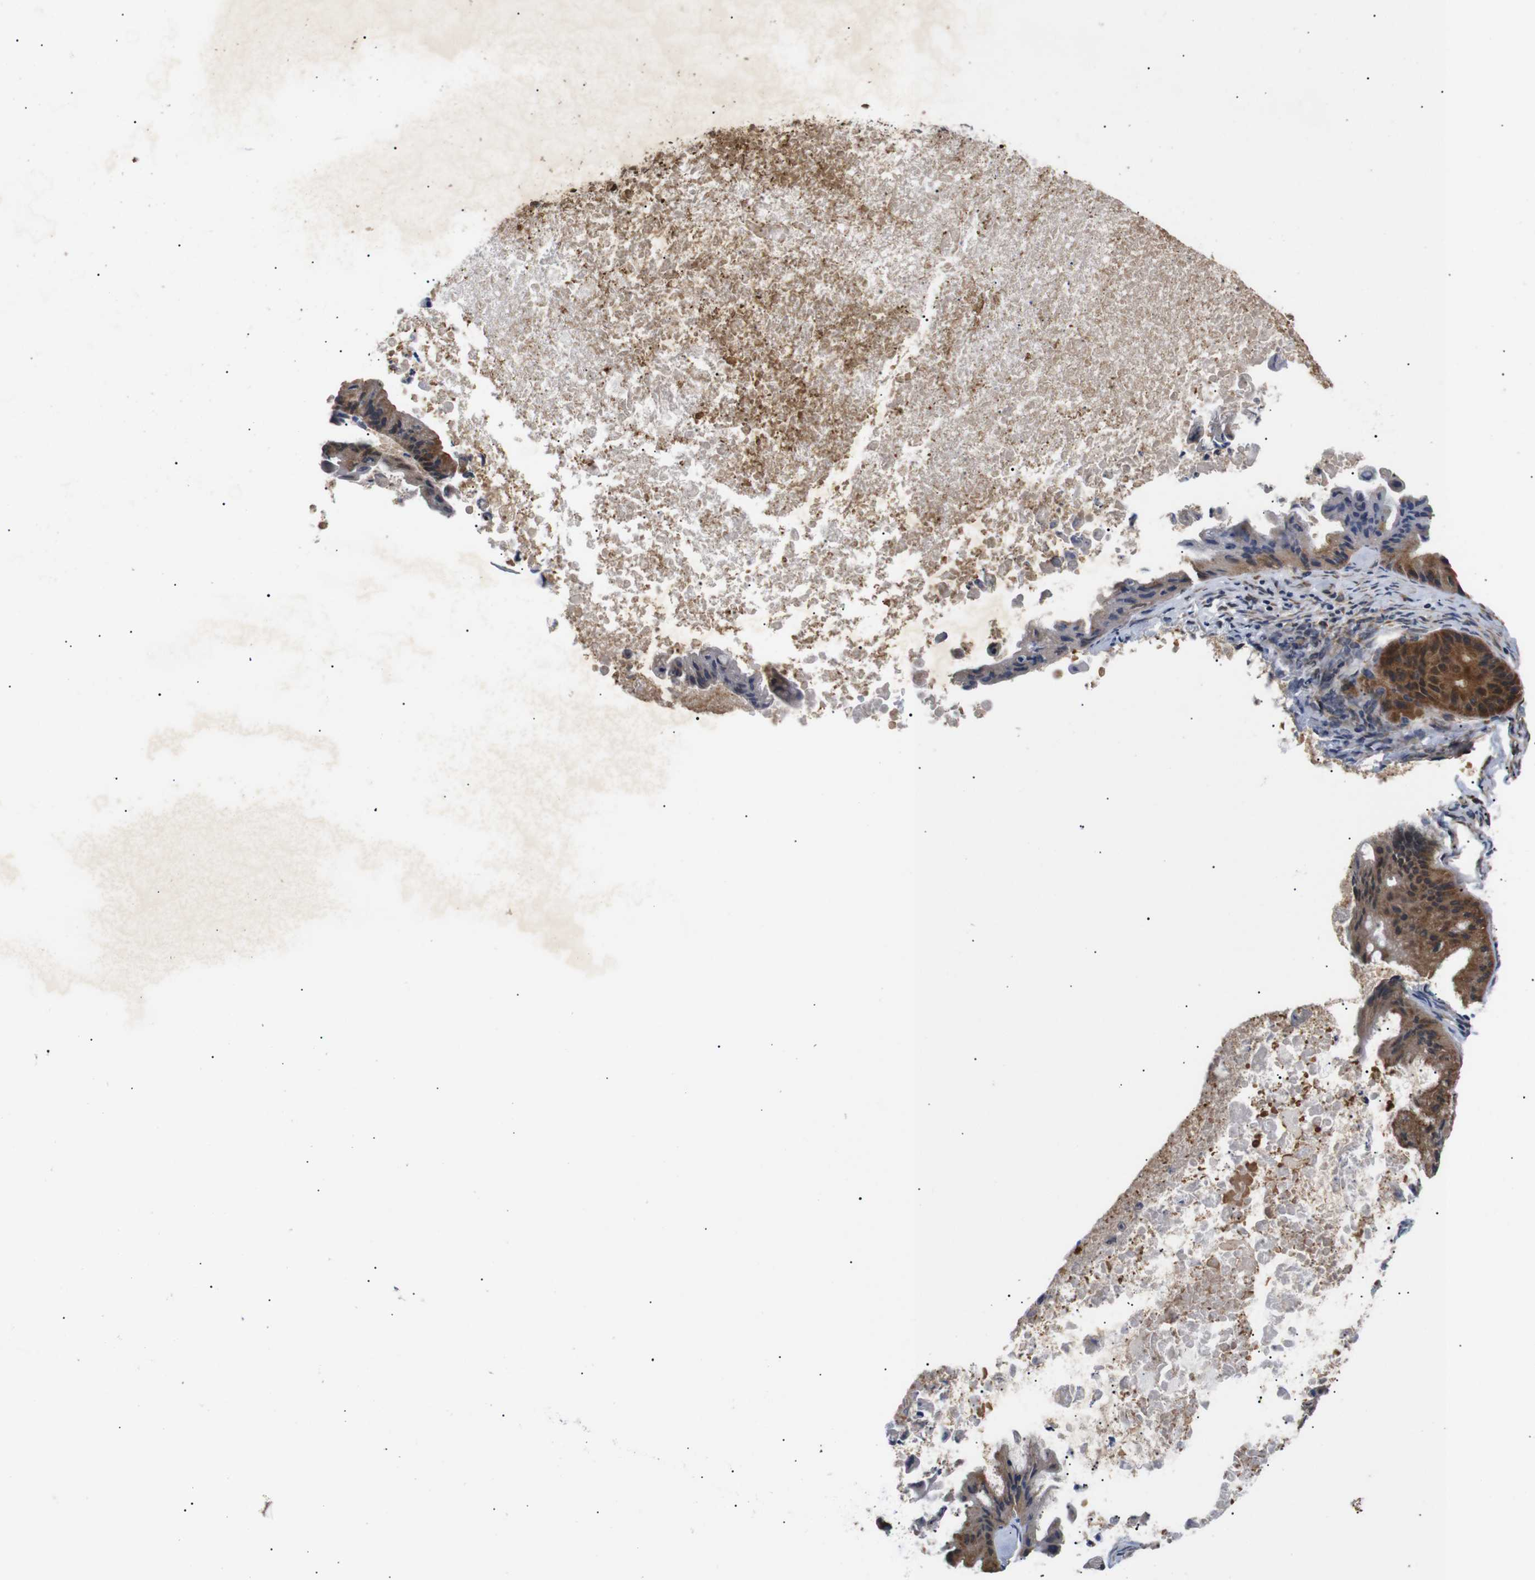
{"staining": {"intensity": "strong", "quantity": ">75%", "location": "cytoplasmic/membranous"}, "tissue": "ovarian cancer", "cell_type": "Tumor cells", "image_type": "cancer", "snomed": [{"axis": "morphology", "description": "Cystadenocarcinoma, mucinous, NOS"}, {"axis": "topography", "description": "Ovary"}], "caption": "Mucinous cystadenocarcinoma (ovarian) stained with a brown dye reveals strong cytoplasmic/membranous positive staining in approximately >75% of tumor cells.", "gene": "KANK4", "patient": {"sex": "female", "age": 37}}